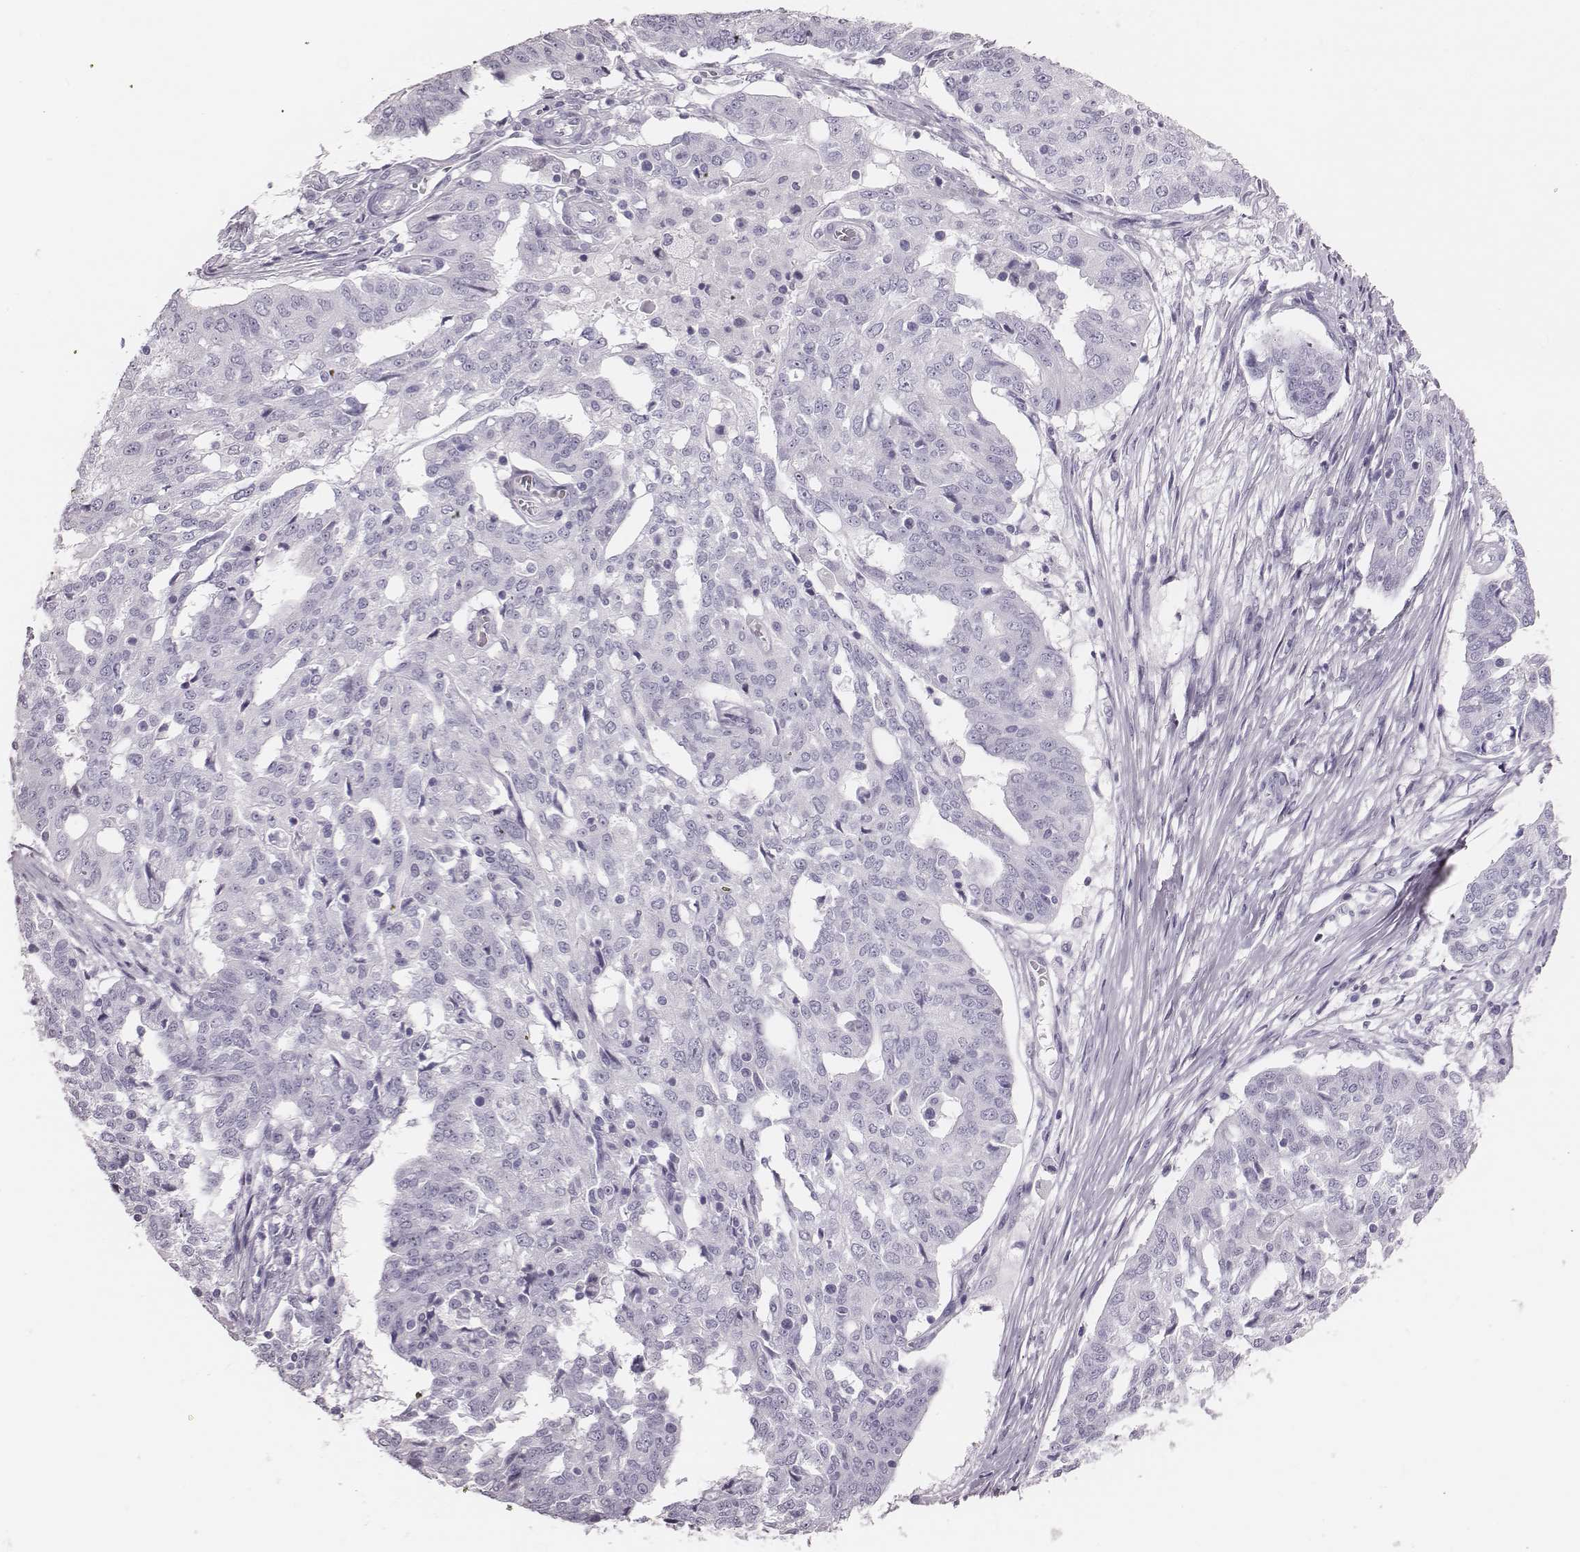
{"staining": {"intensity": "negative", "quantity": "none", "location": "none"}, "tissue": "ovarian cancer", "cell_type": "Tumor cells", "image_type": "cancer", "snomed": [{"axis": "morphology", "description": "Cystadenocarcinoma, serous, NOS"}, {"axis": "topography", "description": "Ovary"}], "caption": "An immunohistochemistry histopathology image of ovarian cancer is shown. There is no staining in tumor cells of ovarian cancer. Nuclei are stained in blue.", "gene": "H1-6", "patient": {"sex": "female", "age": 67}}